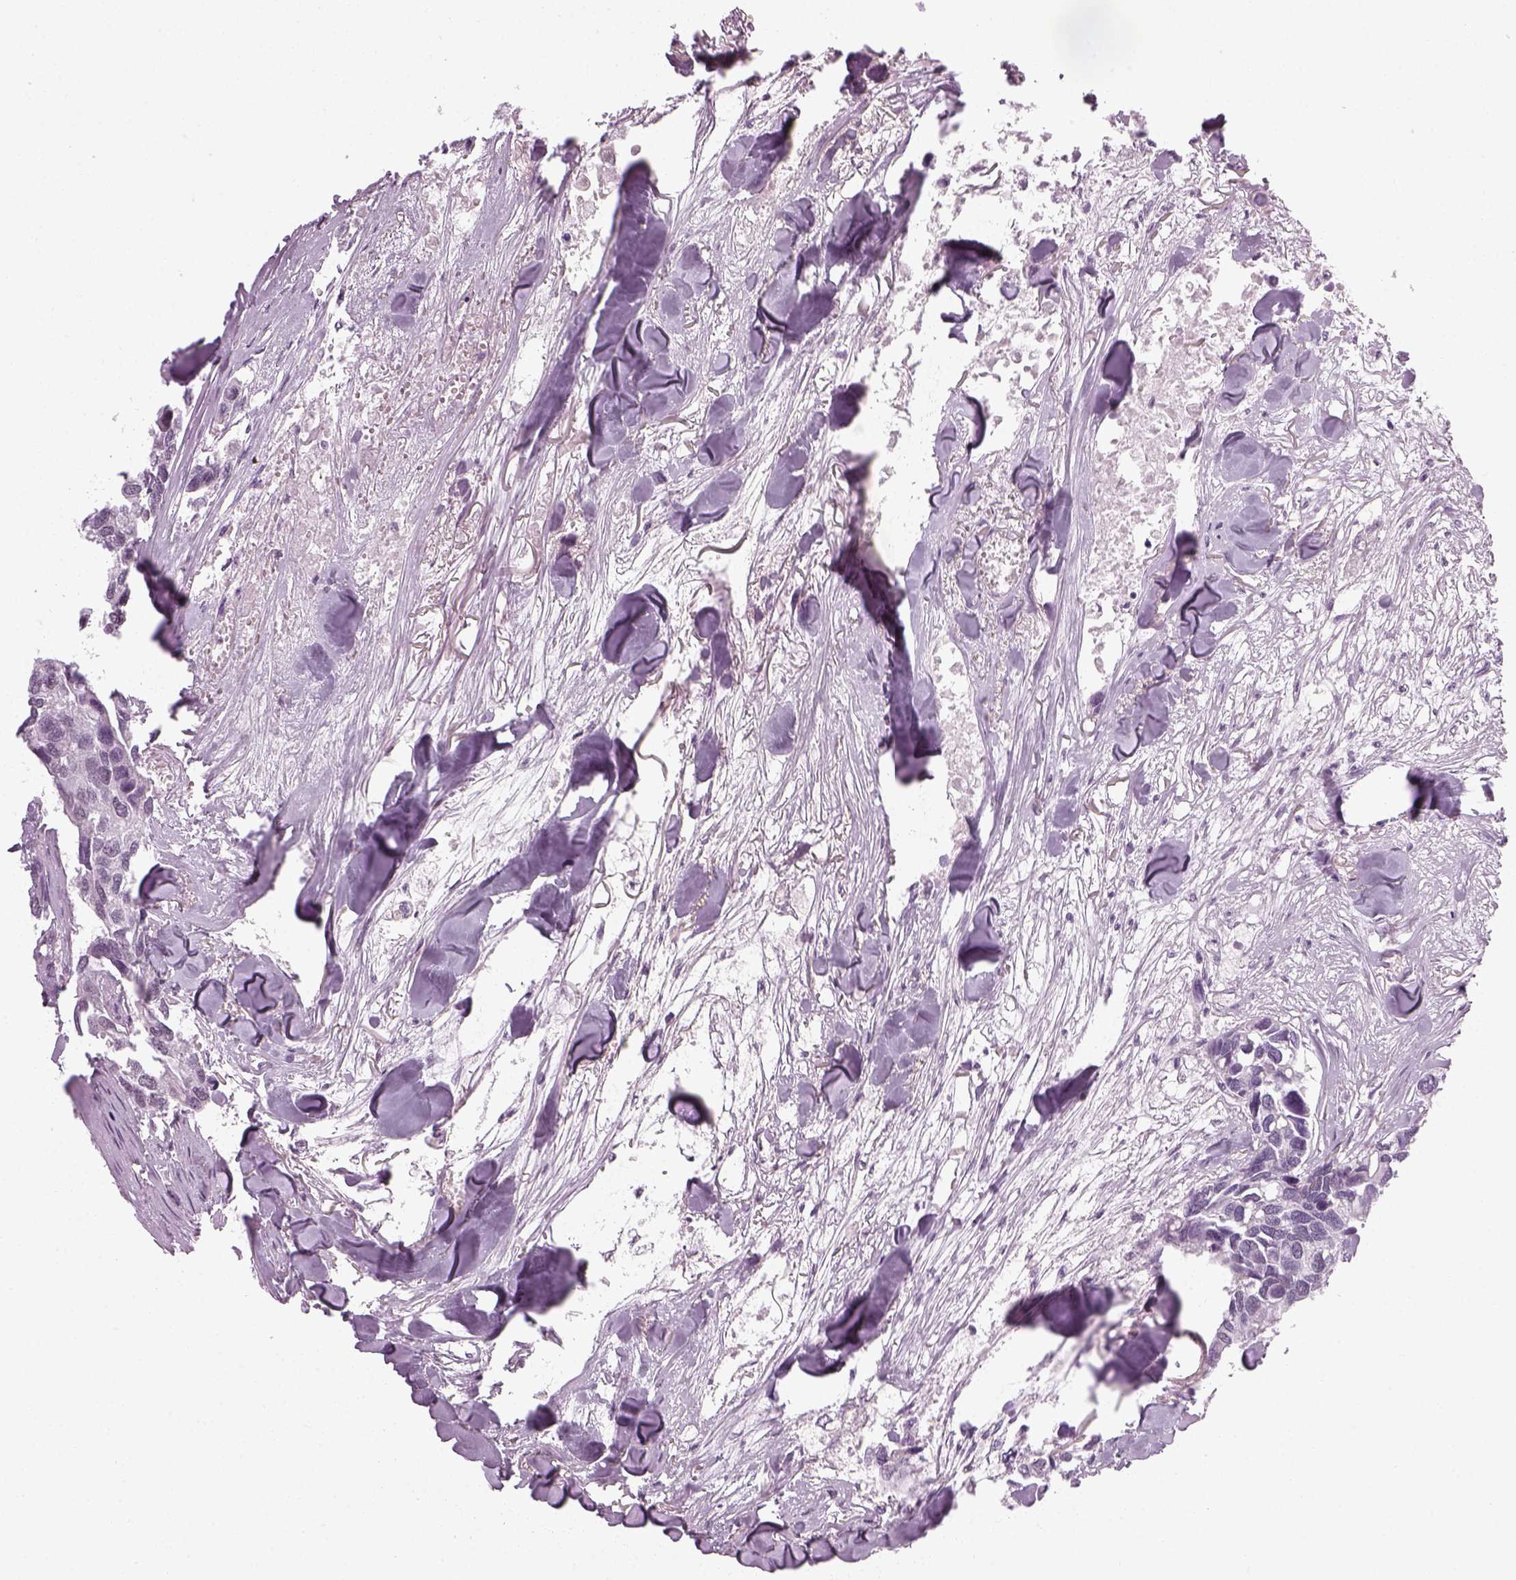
{"staining": {"intensity": "negative", "quantity": "none", "location": "none"}, "tissue": "breast cancer", "cell_type": "Tumor cells", "image_type": "cancer", "snomed": [{"axis": "morphology", "description": "Duct carcinoma"}, {"axis": "topography", "description": "Breast"}], "caption": "A photomicrograph of human breast cancer is negative for staining in tumor cells. (Brightfield microscopy of DAB IHC at high magnification).", "gene": "KCNG2", "patient": {"sex": "female", "age": 83}}